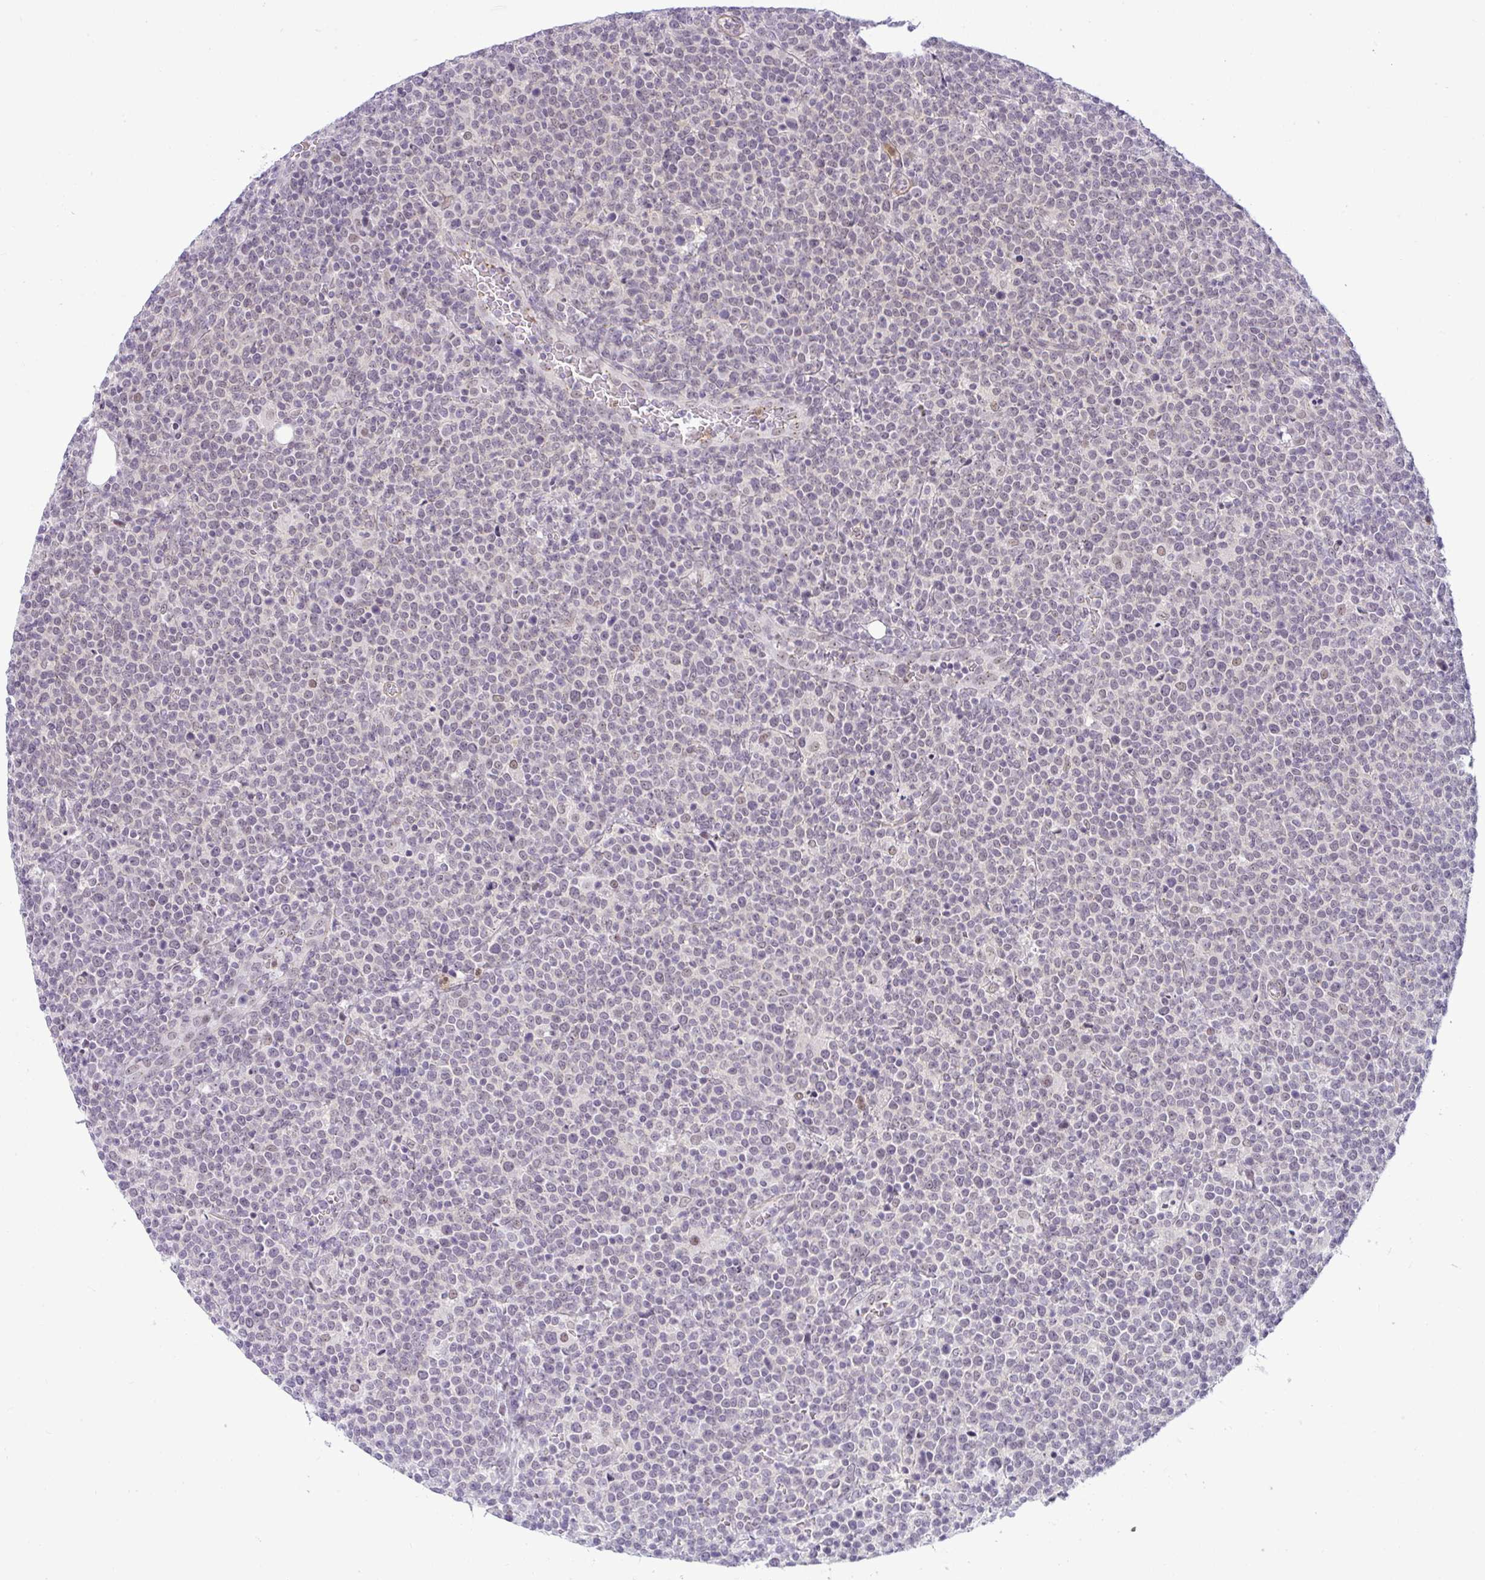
{"staining": {"intensity": "negative", "quantity": "none", "location": "none"}, "tissue": "lymphoma", "cell_type": "Tumor cells", "image_type": "cancer", "snomed": [{"axis": "morphology", "description": "Malignant lymphoma, non-Hodgkin's type, High grade"}, {"axis": "topography", "description": "Lymph node"}], "caption": "Immunohistochemistry of lymphoma exhibits no positivity in tumor cells.", "gene": "DZIP1", "patient": {"sex": "male", "age": 61}}